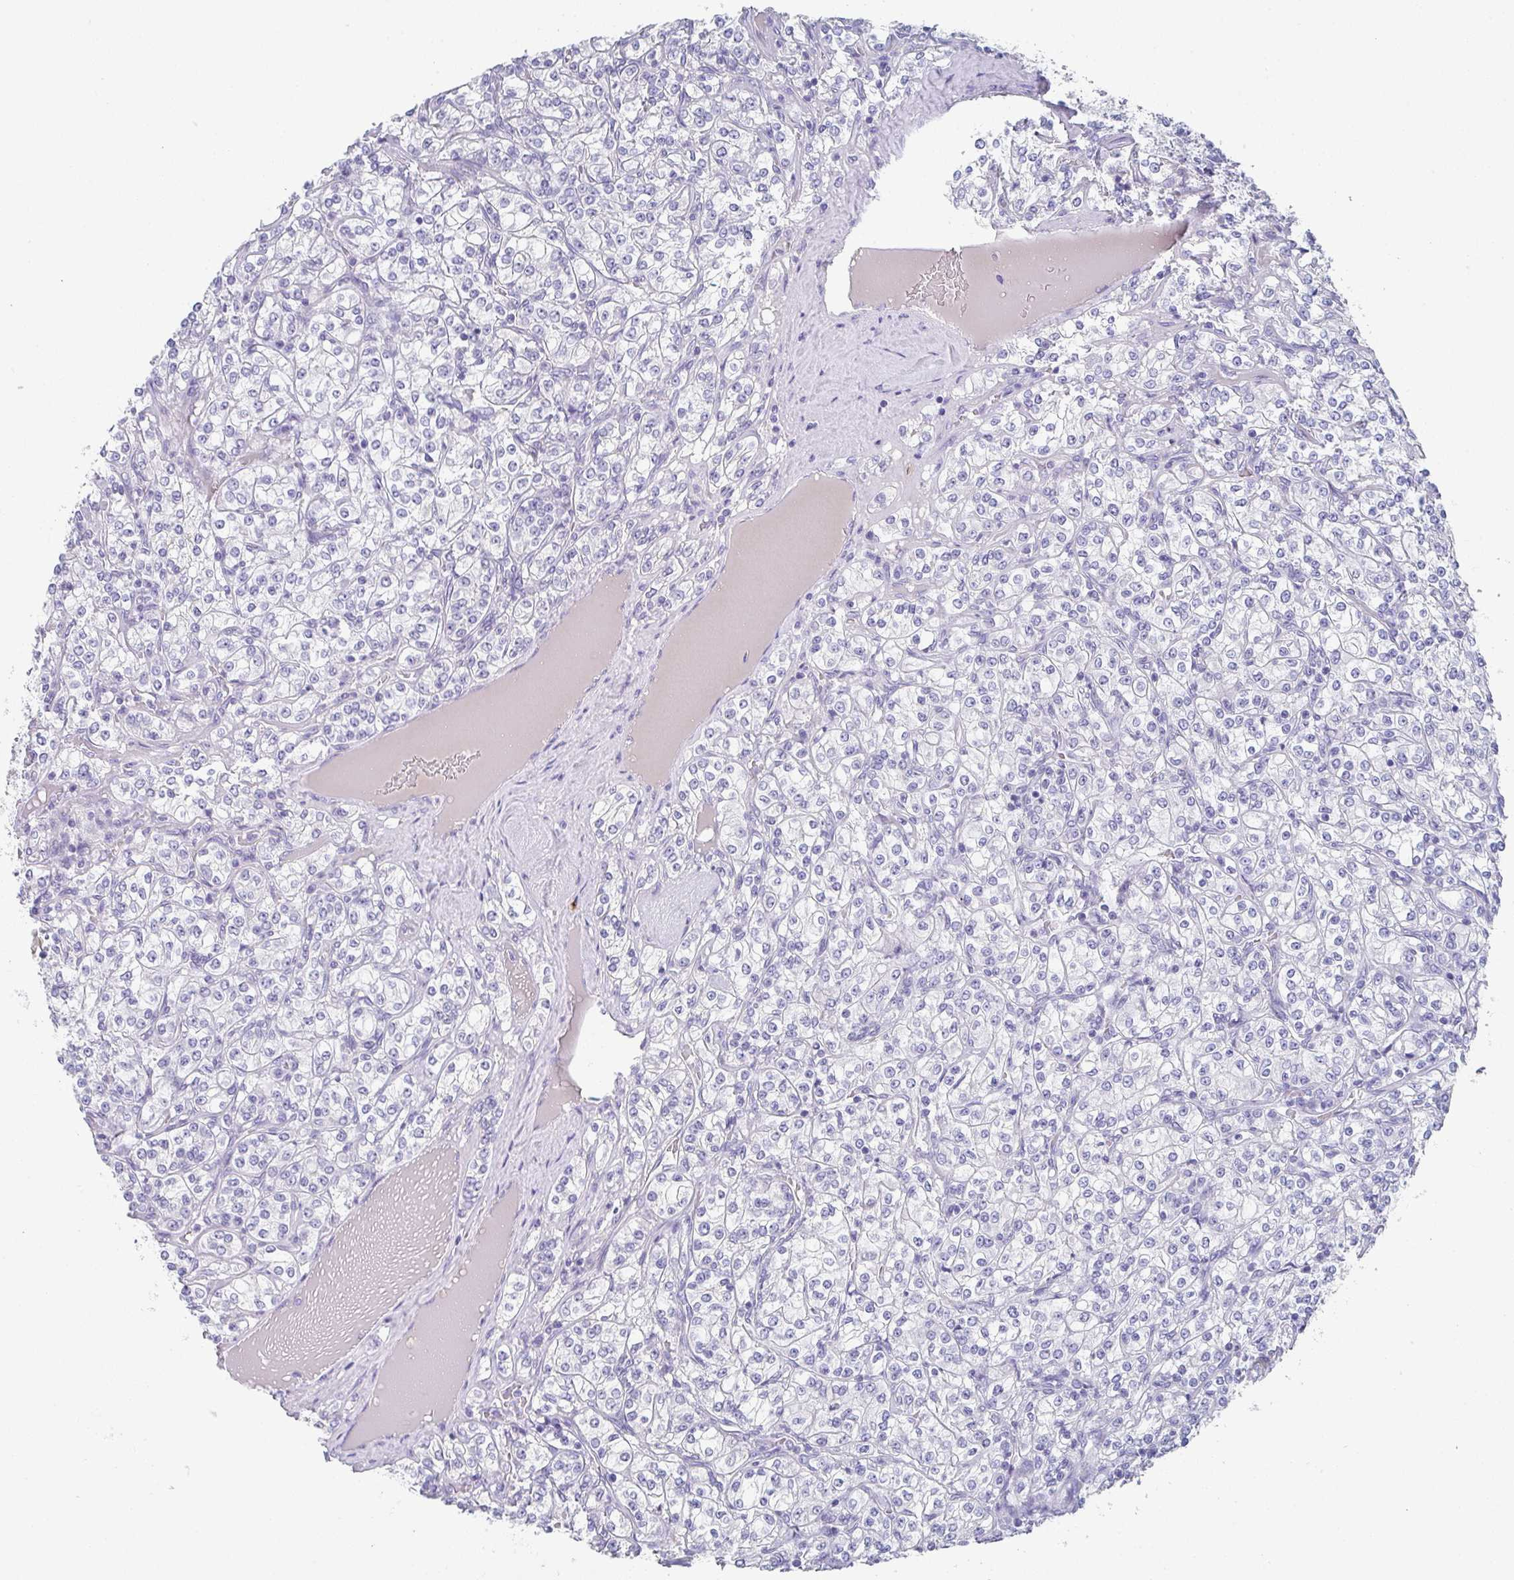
{"staining": {"intensity": "negative", "quantity": "none", "location": "none"}, "tissue": "renal cancer", "cell_type": "Tumor cells", "image_type": "cancer", "snomed": [{"axis": "morphology", "description": "Adenocarcinoma, NOS"}, {"axis": "topography", "description": "Kidney"}], "caption": "An immunohistochemistry micrograph of renal adenocarcinoma is shown. There is no staining in tumor cells of renal adenocarcinoma.", "gene": "NOXRED1", "patient": {"sex": "male", "age": 77}}